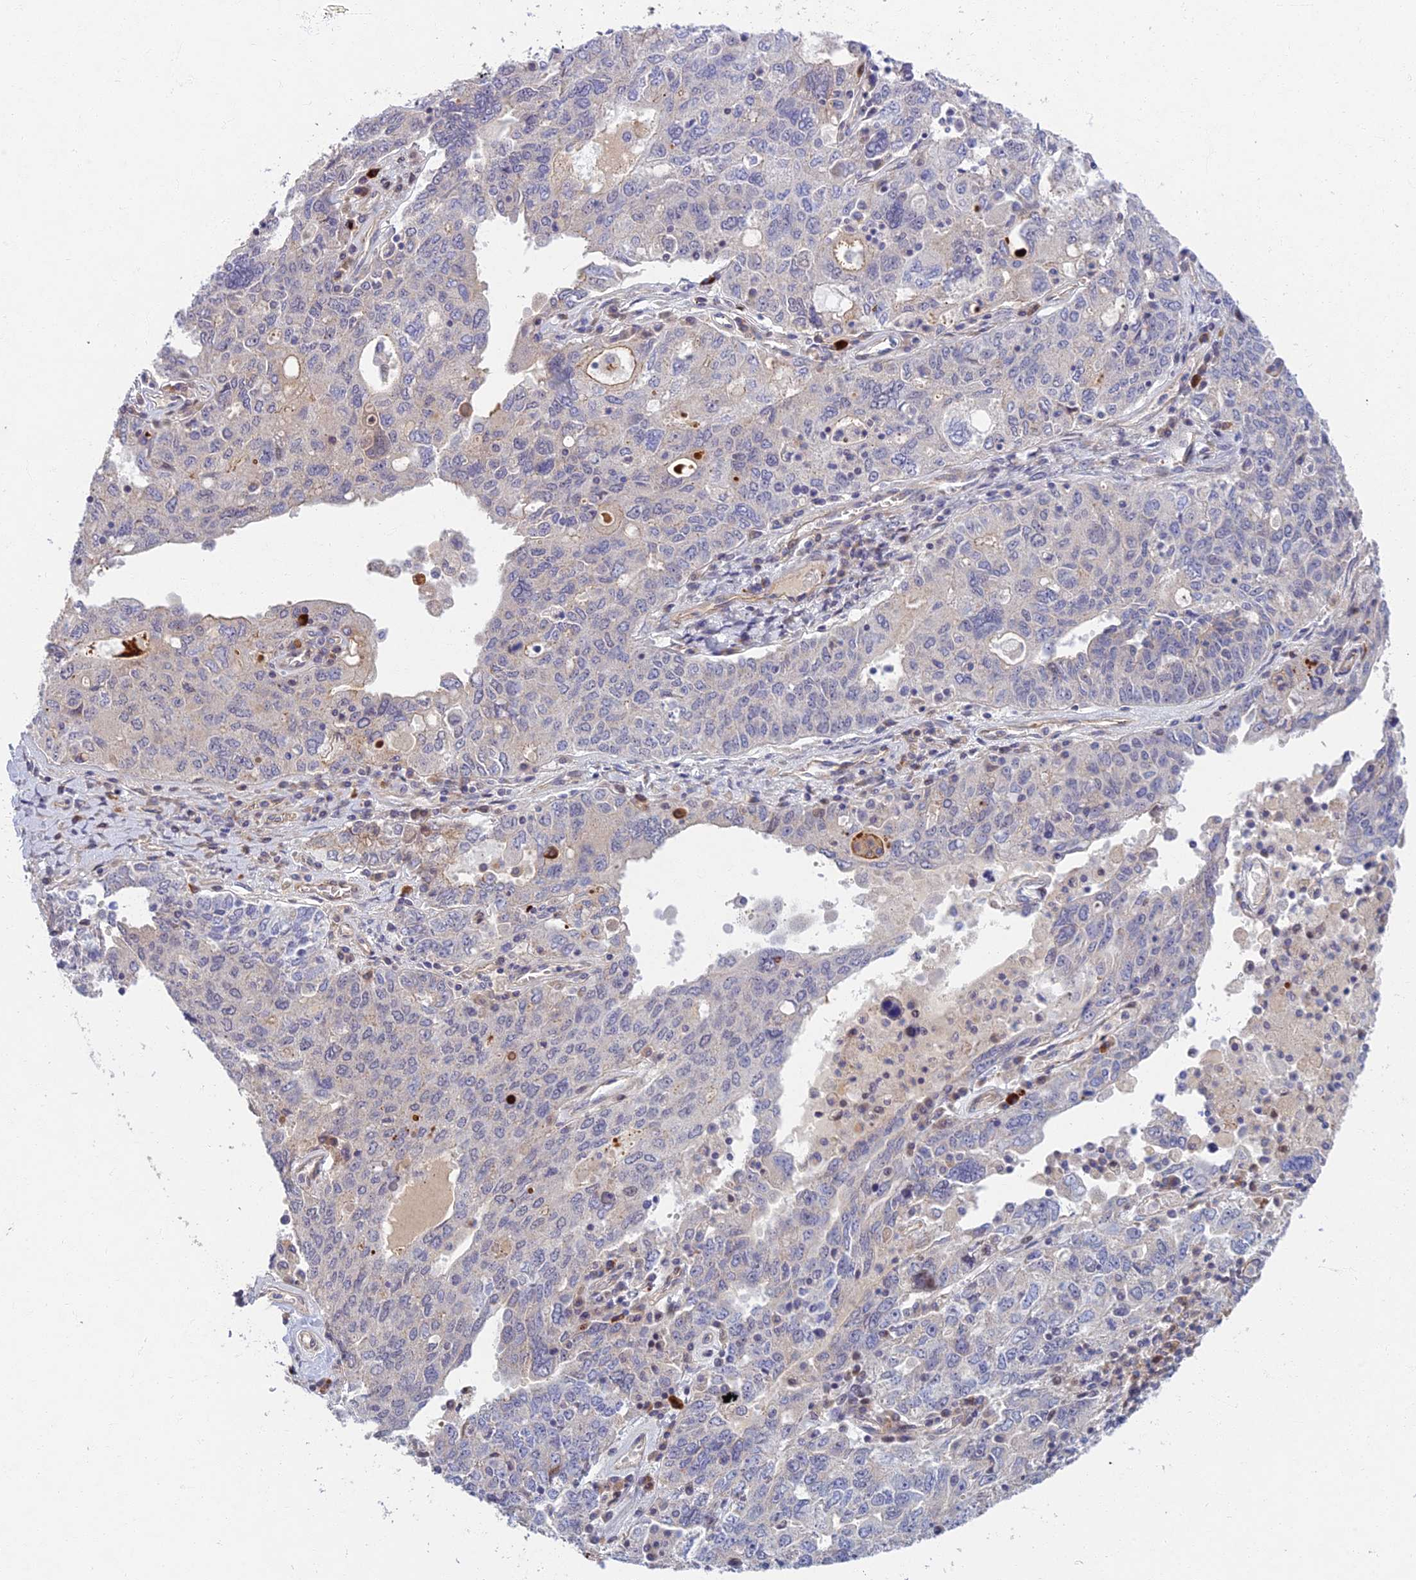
{"staining": {"intensity": "negative", "quantity": "none", "location": "none"}, "tissue": "ovarian cancer", "cell_type": "Tumor cells", "image_type": "cancer", "snomed": [{"axis": "morphology", "description": "Carcinoma, endometroid"}, {"axis": "topography", "description": "Ovary"}], "caption": "IHC image of endometroid carcinoma (ovarian) stained for a protein (brown), which reveals no staining in tumor cells.", "gene": "RHBDL2", "patient": {"sex": "female", "age": 62}}